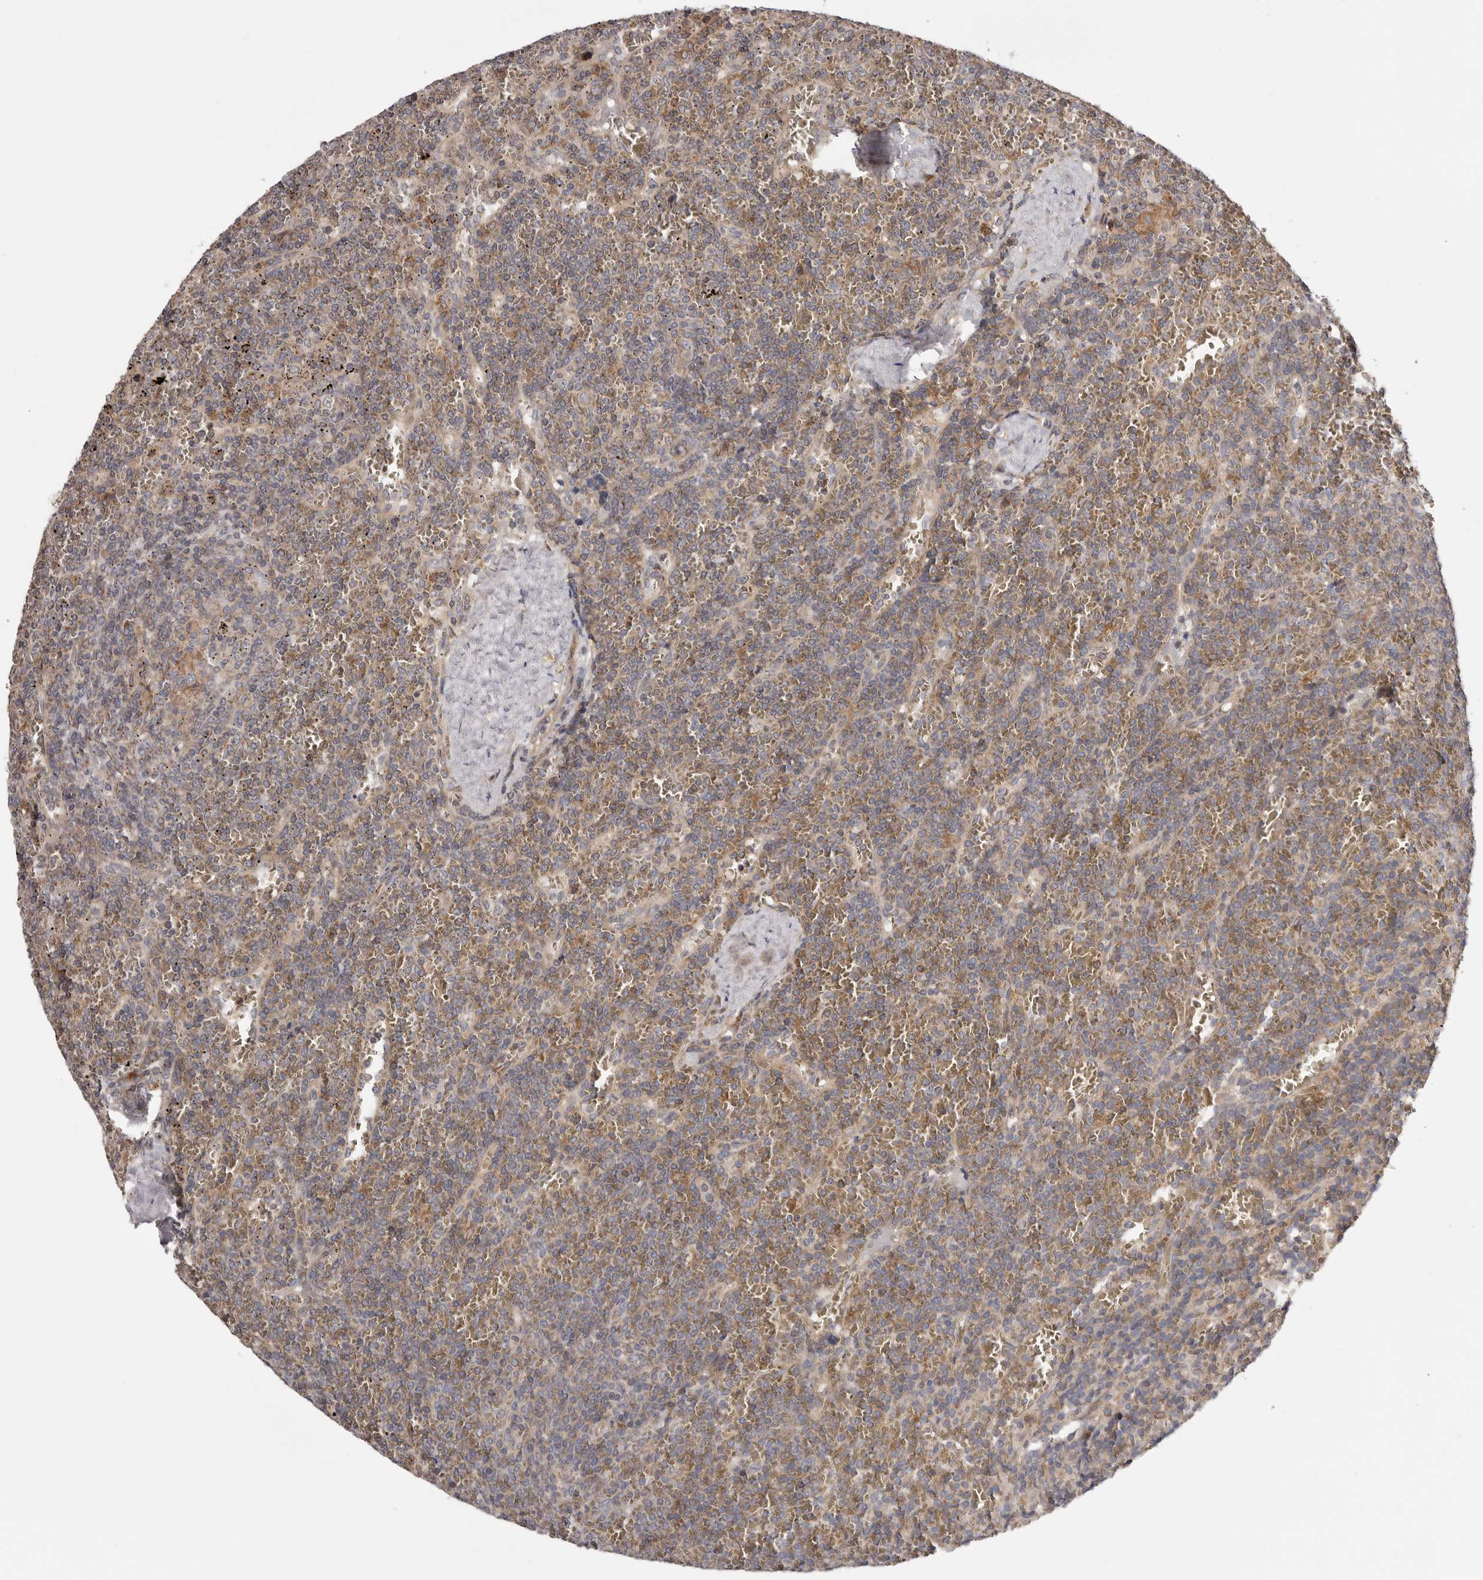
{"staining": {"intensity": "weak", "quantity": "<25%", "location": "cytoplasmic/membranous"}, "tissue": "lymphoma", "cell_type": "Tumor cells", "image_type": "cancer", "snomed": [{"axis": "morphology", "description": "Malignant lymphoma, non-Hodgkin's type, Low grade"}, {"axis": "topography", "description": "Spleen"}], "caption": "DAB immunohistochemical staining of human malignant lymphoma, non-Hodgkin's type (low-grade) exhibits no significant expression in tumor cells.", "gene": "TMUB1", "patient": {"sex": "female", "age": 19}}